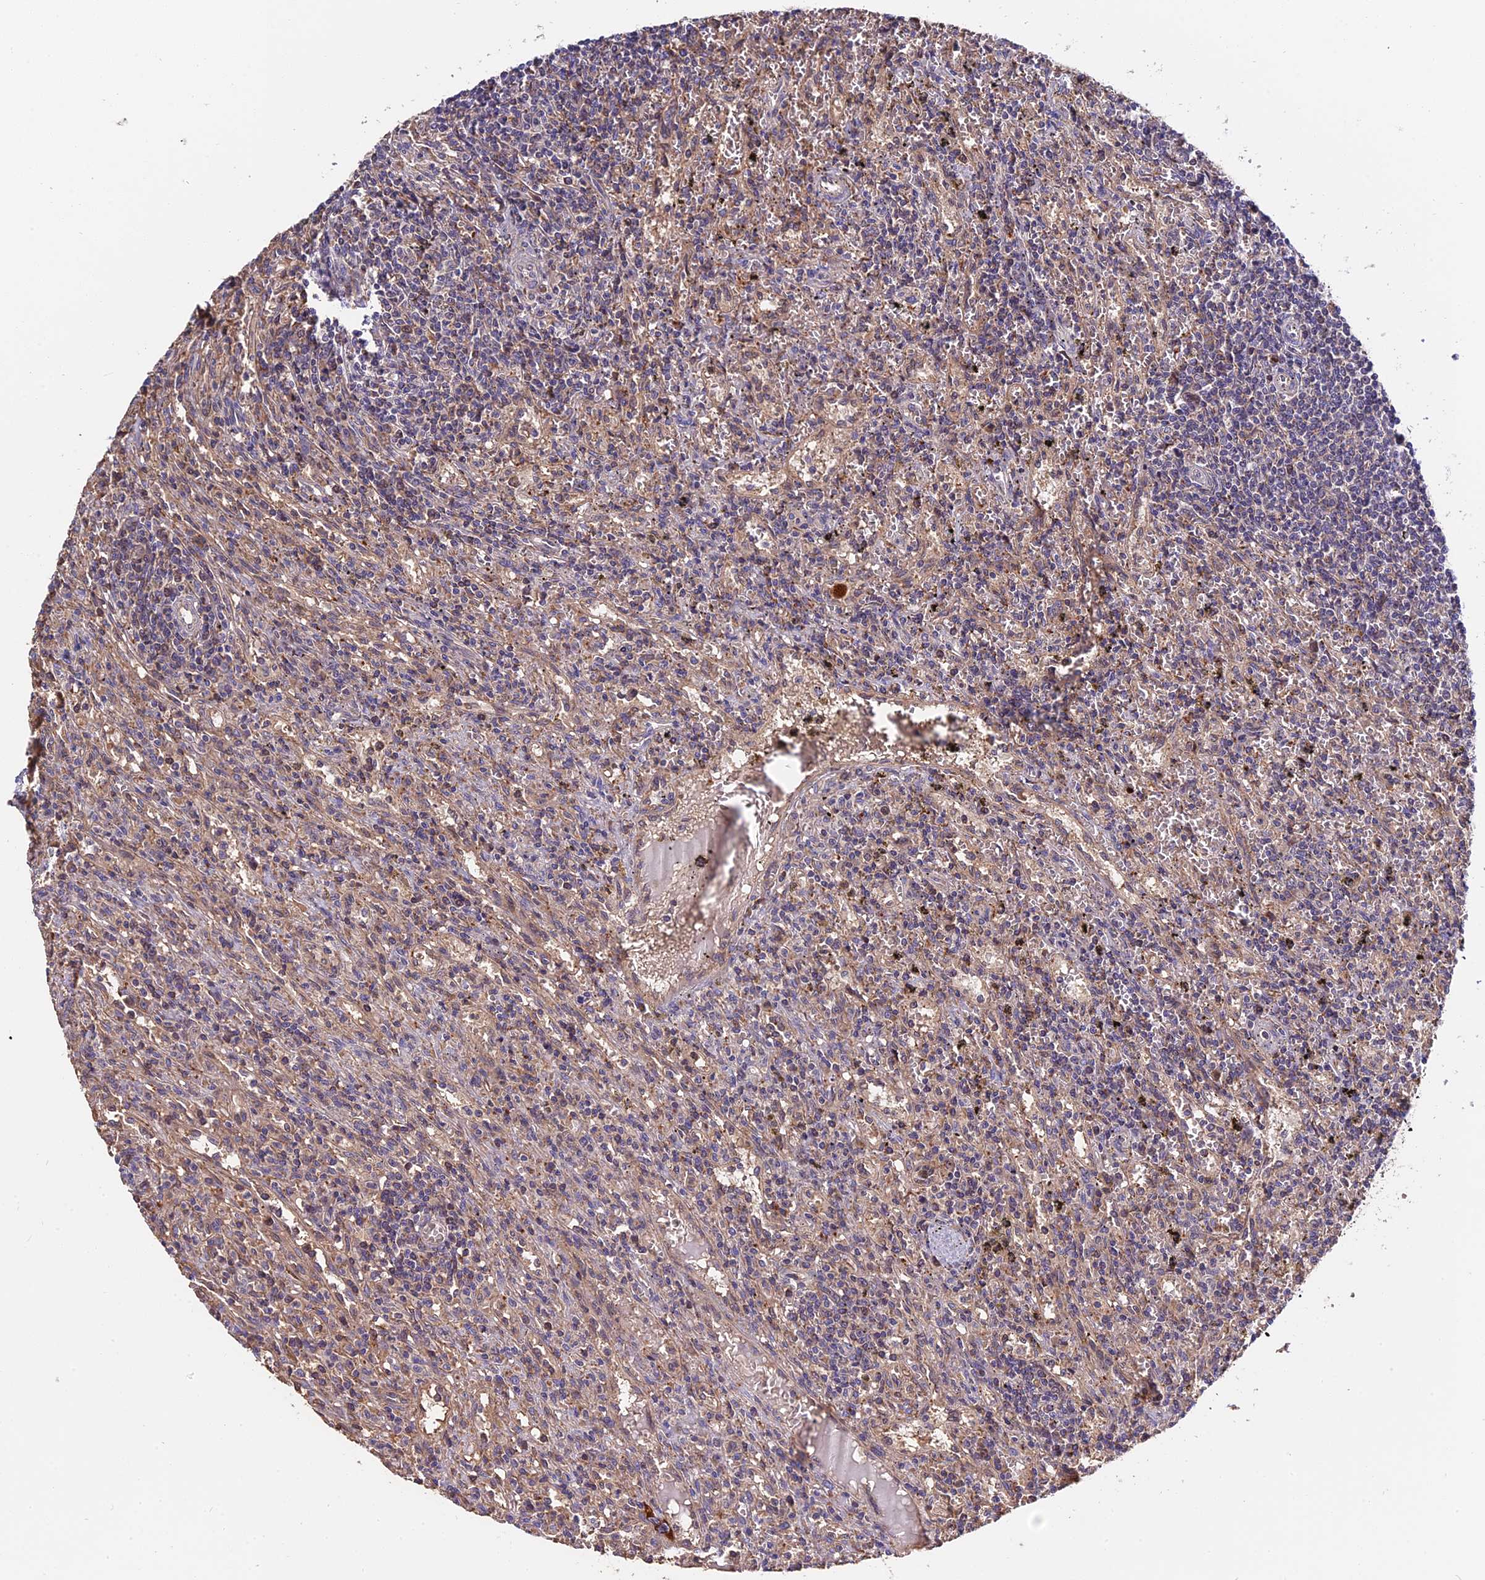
{"staining": {"intensity": "weak", "quantity": "<25%", "location": "cytoplasmic/membranous"}, "tissue": "lymphoma", "cell_type": "Tumor cells", "image_type": "cancer", "snomed": [{"axis": "morphology", "description": "Malignant lymphoma, non-Hodgkin's type, Low grade"}, {"axis": "topography", "description": "Spleen"}], "caption": "Immunohistochemistry image of neoplastic tissue: human malignant lymphoma, non-Hodgkin's type (low-grade) stained with DAB (3,3'-diaminobenzidine) exhibits no significant protein staining in tumor cells. Nuclei are stained in blue.", "gene": "TRMT1", "patient": {"sex": "male", "age": 76}}